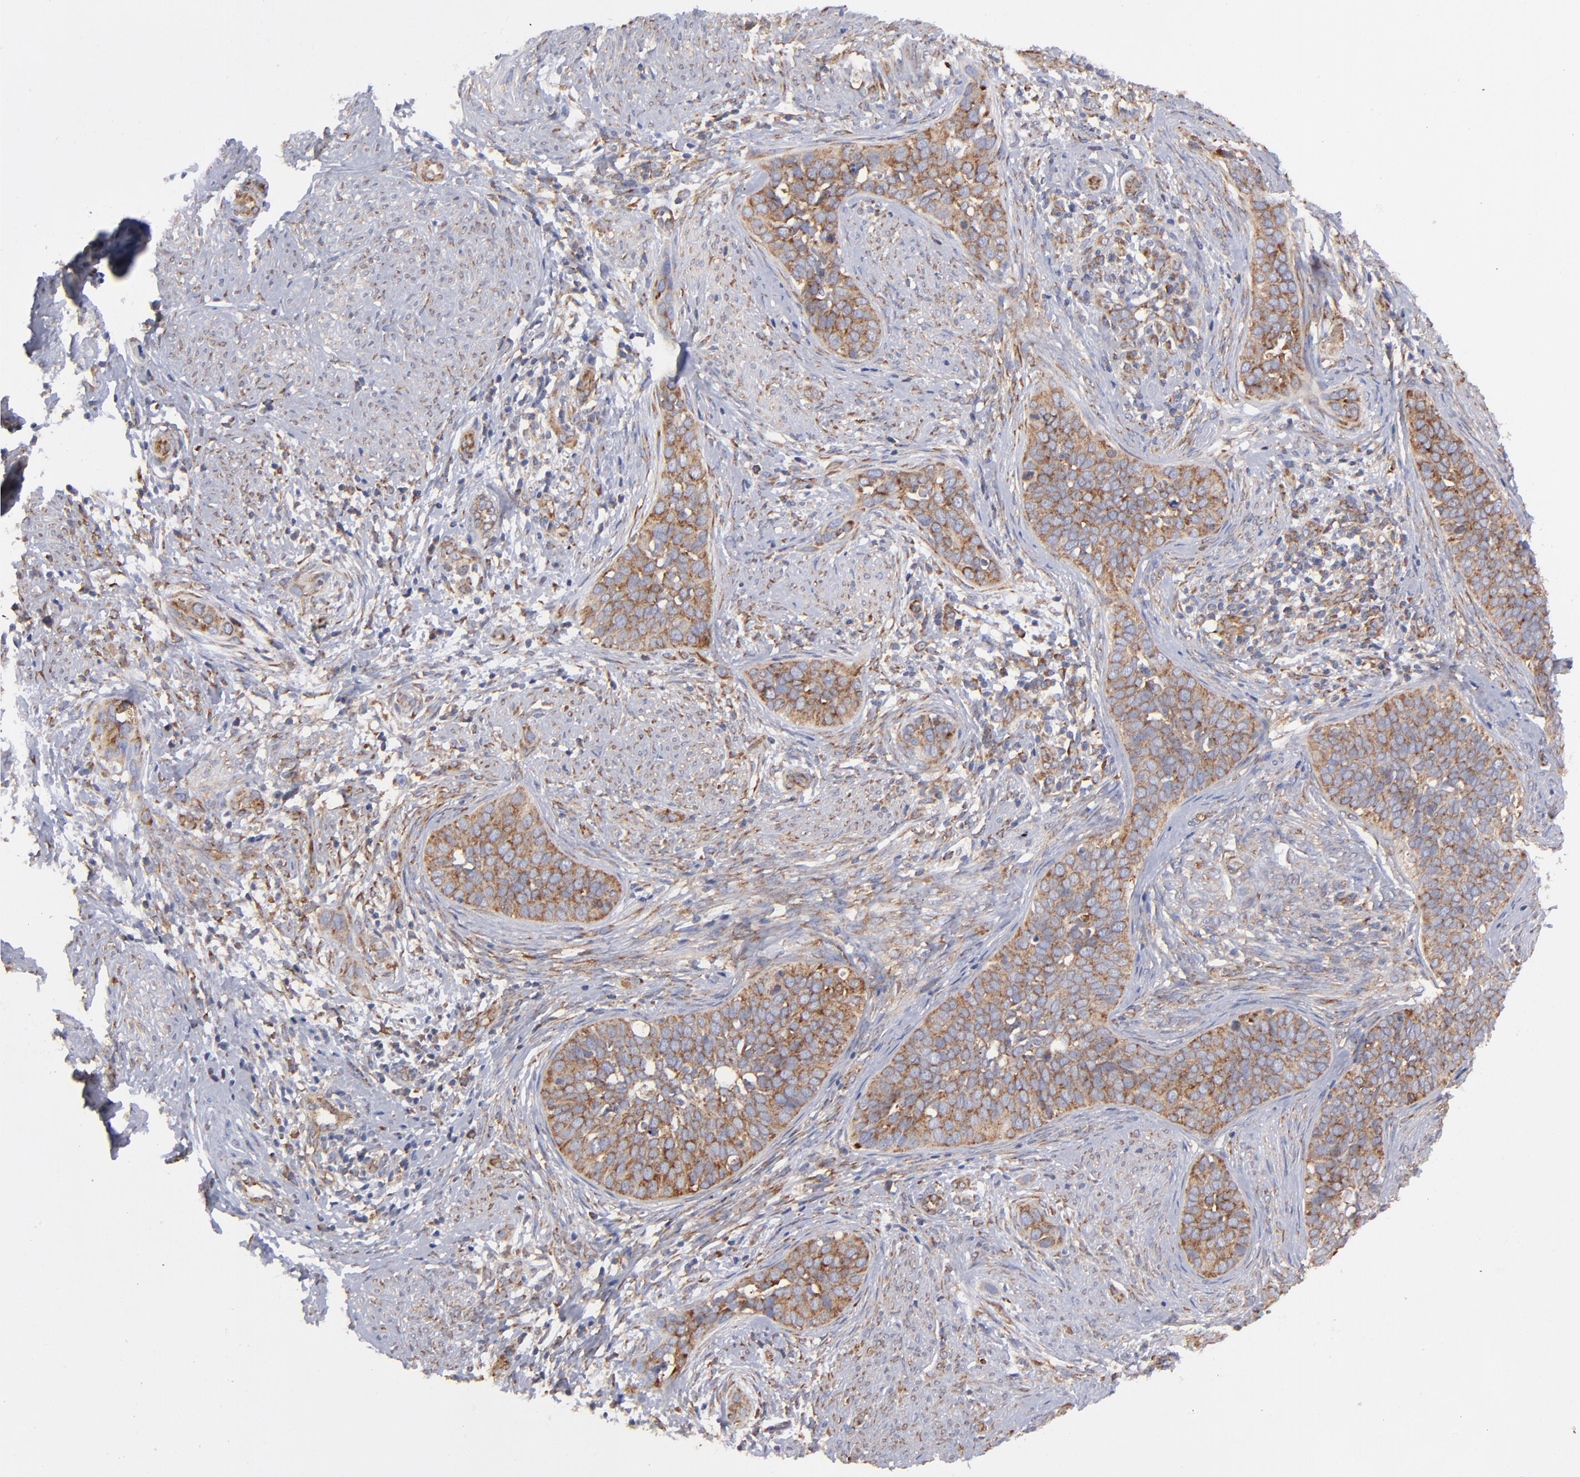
{"staining": {"intensity": "moderate", "quantity": ">75%", "location": "cytoplasmic/membranous"}, "tissue": "cervical cancer", "cell_type": "Tumor cells", "image_type": "cancer", "snomed": [{"axis": "morphology", "description": "Squamous cell carcinoma, NOS"}, {"axis": "topography", "description": "Cervix"}], "caption": "A micrograph of cervical squamous cell carcinoma stained for a protein demonstrates moderate cytoplasmic/membranous brown staining in tumor cells. Immunohistochemistry (ihc) stains the protein of interest in brown and the nuclei are stained blue.", "gene": "EIF2AK2", "patient": {"sex": "female", "age": 31}}